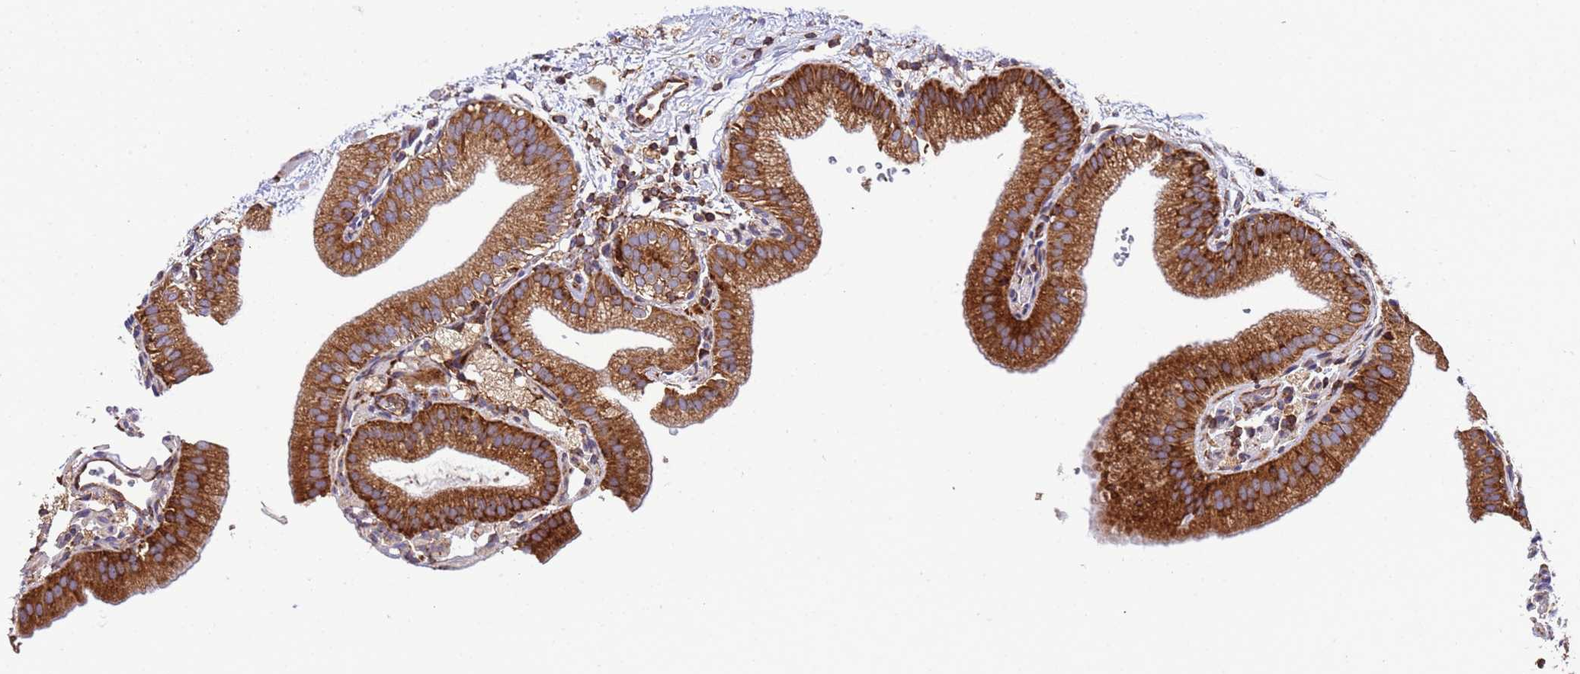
{"staining": {"intensity": "strong", "quantity": ">75%", "location": "cytoplasmic/membranous"}, "tissue": "gallbladder", "cell_type": "Glandular cells", "image_type": "normal", "snomed": [{"axis": "morphology", "description": "Normal tissue, NOS"}, {"axis": "topography", "description": "Gallbladder"}], "caption": "A high-resolution histopathology image shows immunohistochemistry (IHC) staining of normal gallbladder, which reveals strong cytoplasmic/membranous staining in about >75% of glandular cells.", "gene": "RPL36", "patient": {"sex": "male", "age": 55}}